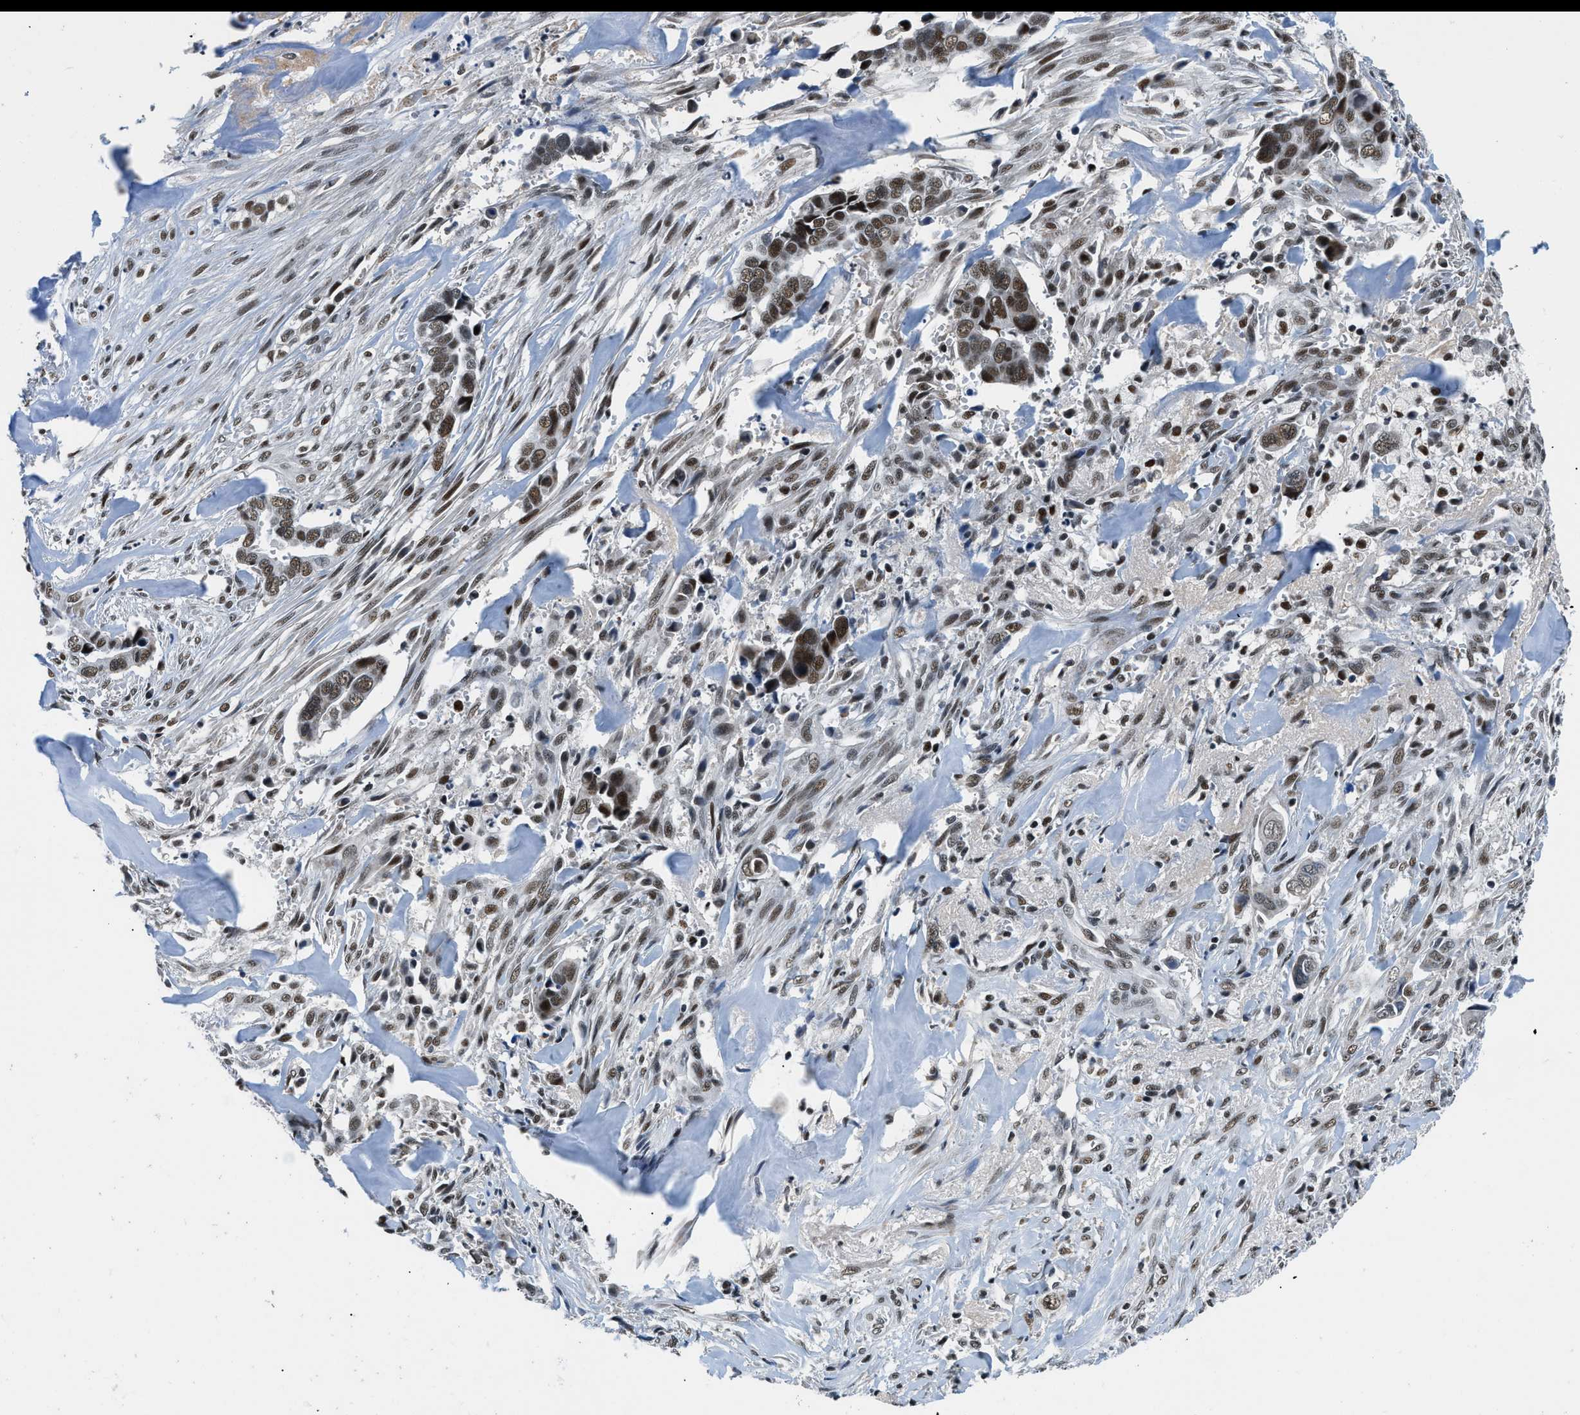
{"staining": {"intensity": "strong", "quantity": ">75%", "location": "nuclear"}, "tissue": "liver cancer", "cell_type": "Tumor cells", "image_type": "cancer", "snomed": [{"axis": "morphology", "description": "Cholangiocarcinoma"}, {"axis": "topography", "description": "Liver"}], "caption": "The immunohistochemical stain shows strong nuclear staining in tumor cells of liver cancer tissue.", "gene": "KDM3B", "patient": {"sex": "female", "age": 79}}